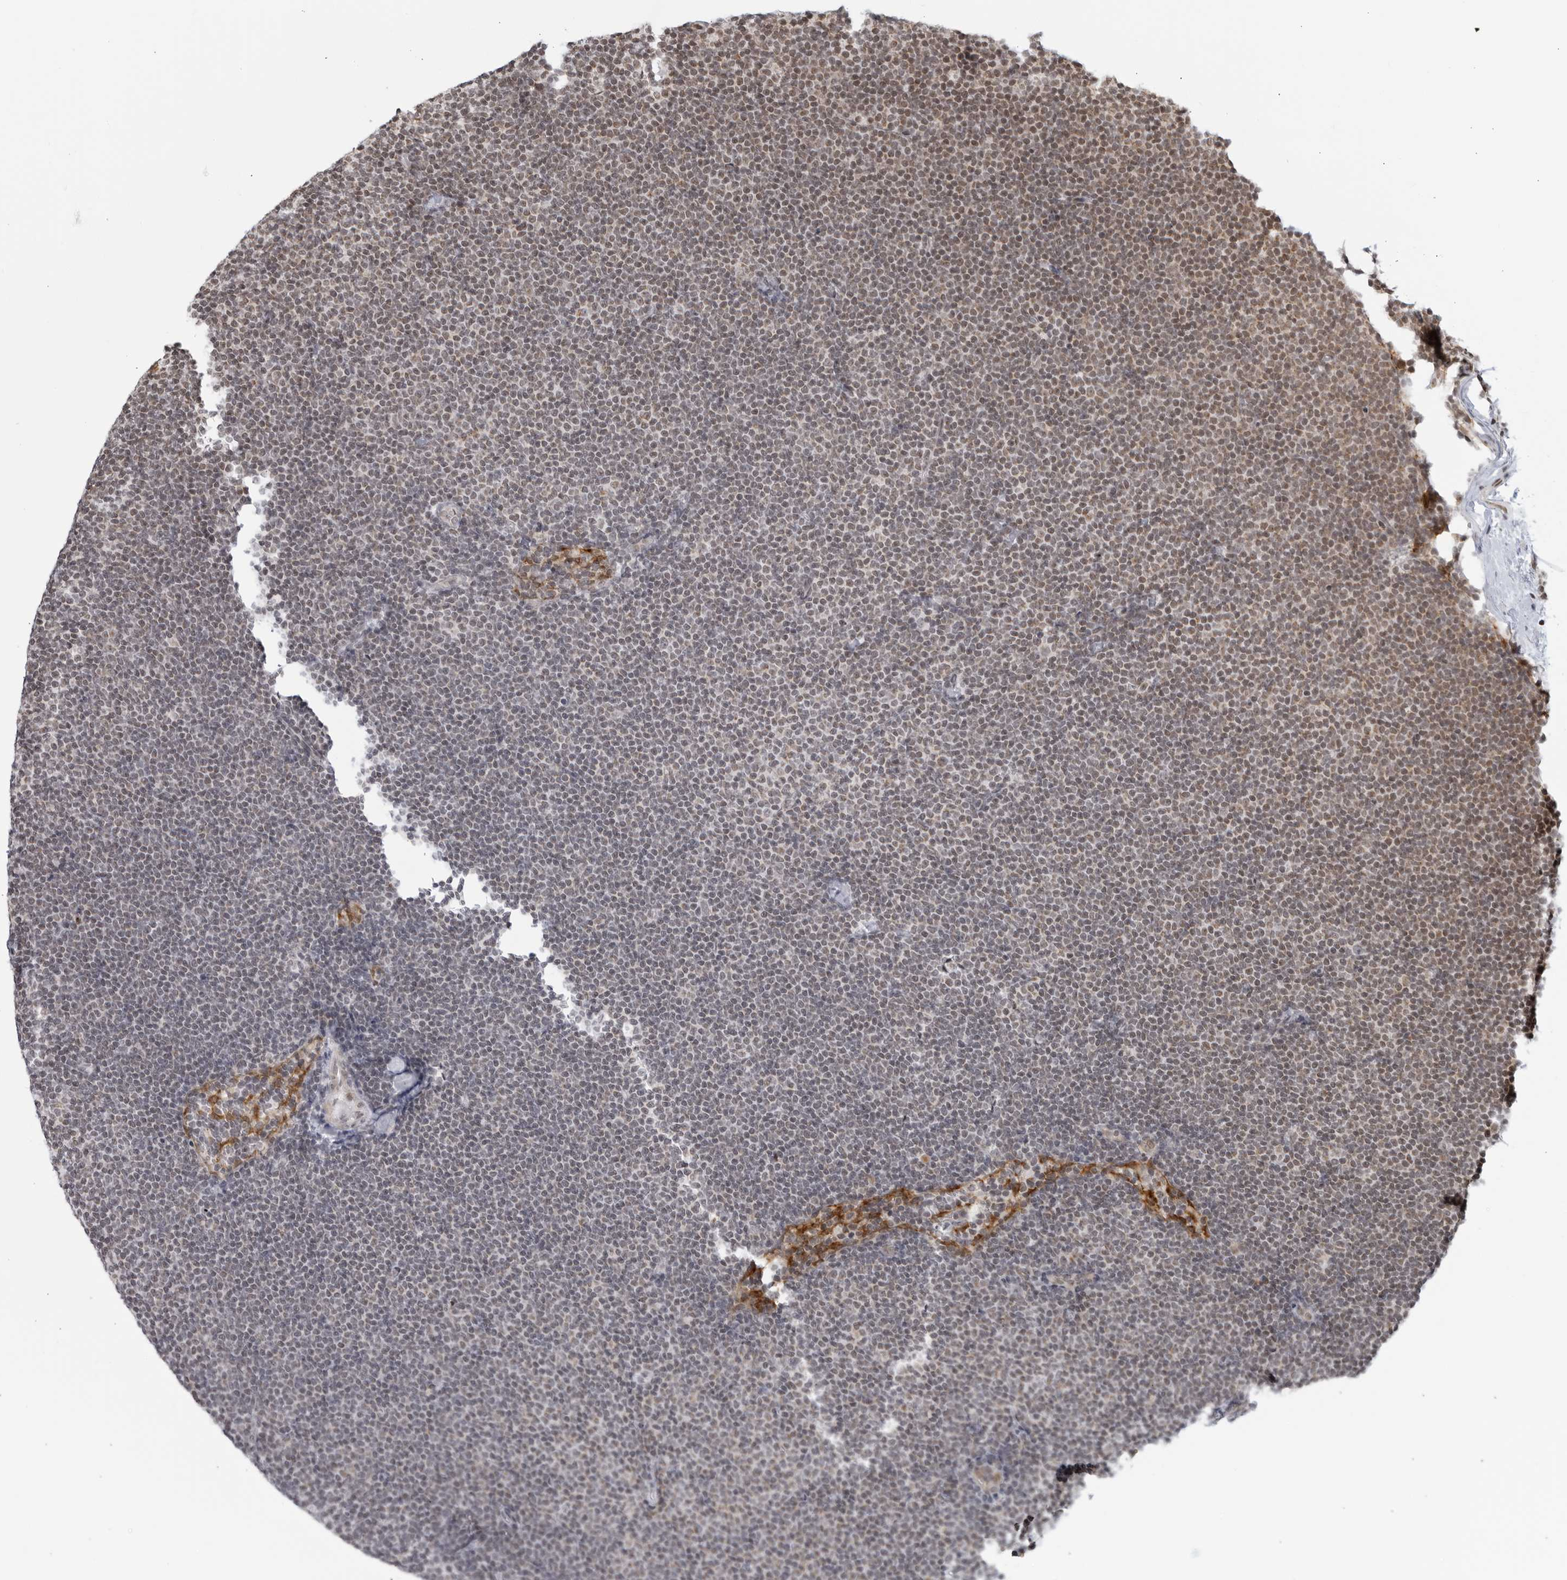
{"staining": {"intensity": "weak", "quantity": "<25%", "location": "cytoplasmic/membranous"}, "tissue": "lymphoma", "cell_type": "Tumor cells", "image_type": "cancer", "snomed": [{"axis": "morphology", "description": "Malignant lymphoma, non-Hodgkin's type, Low grade"}, {"axis": "topography", "description": "Lymph node"}], "caption": "Immunohistochemistry image of lymphoma stained for a protein (brown), which demonstrates no expression in tumor cells. The staining is performed using DAB brown chromogen with nuclei counter-stained in using hematoxylin.", "gene": "RAB11FIP3", "patient": {"sex": "female", "age": 53}}